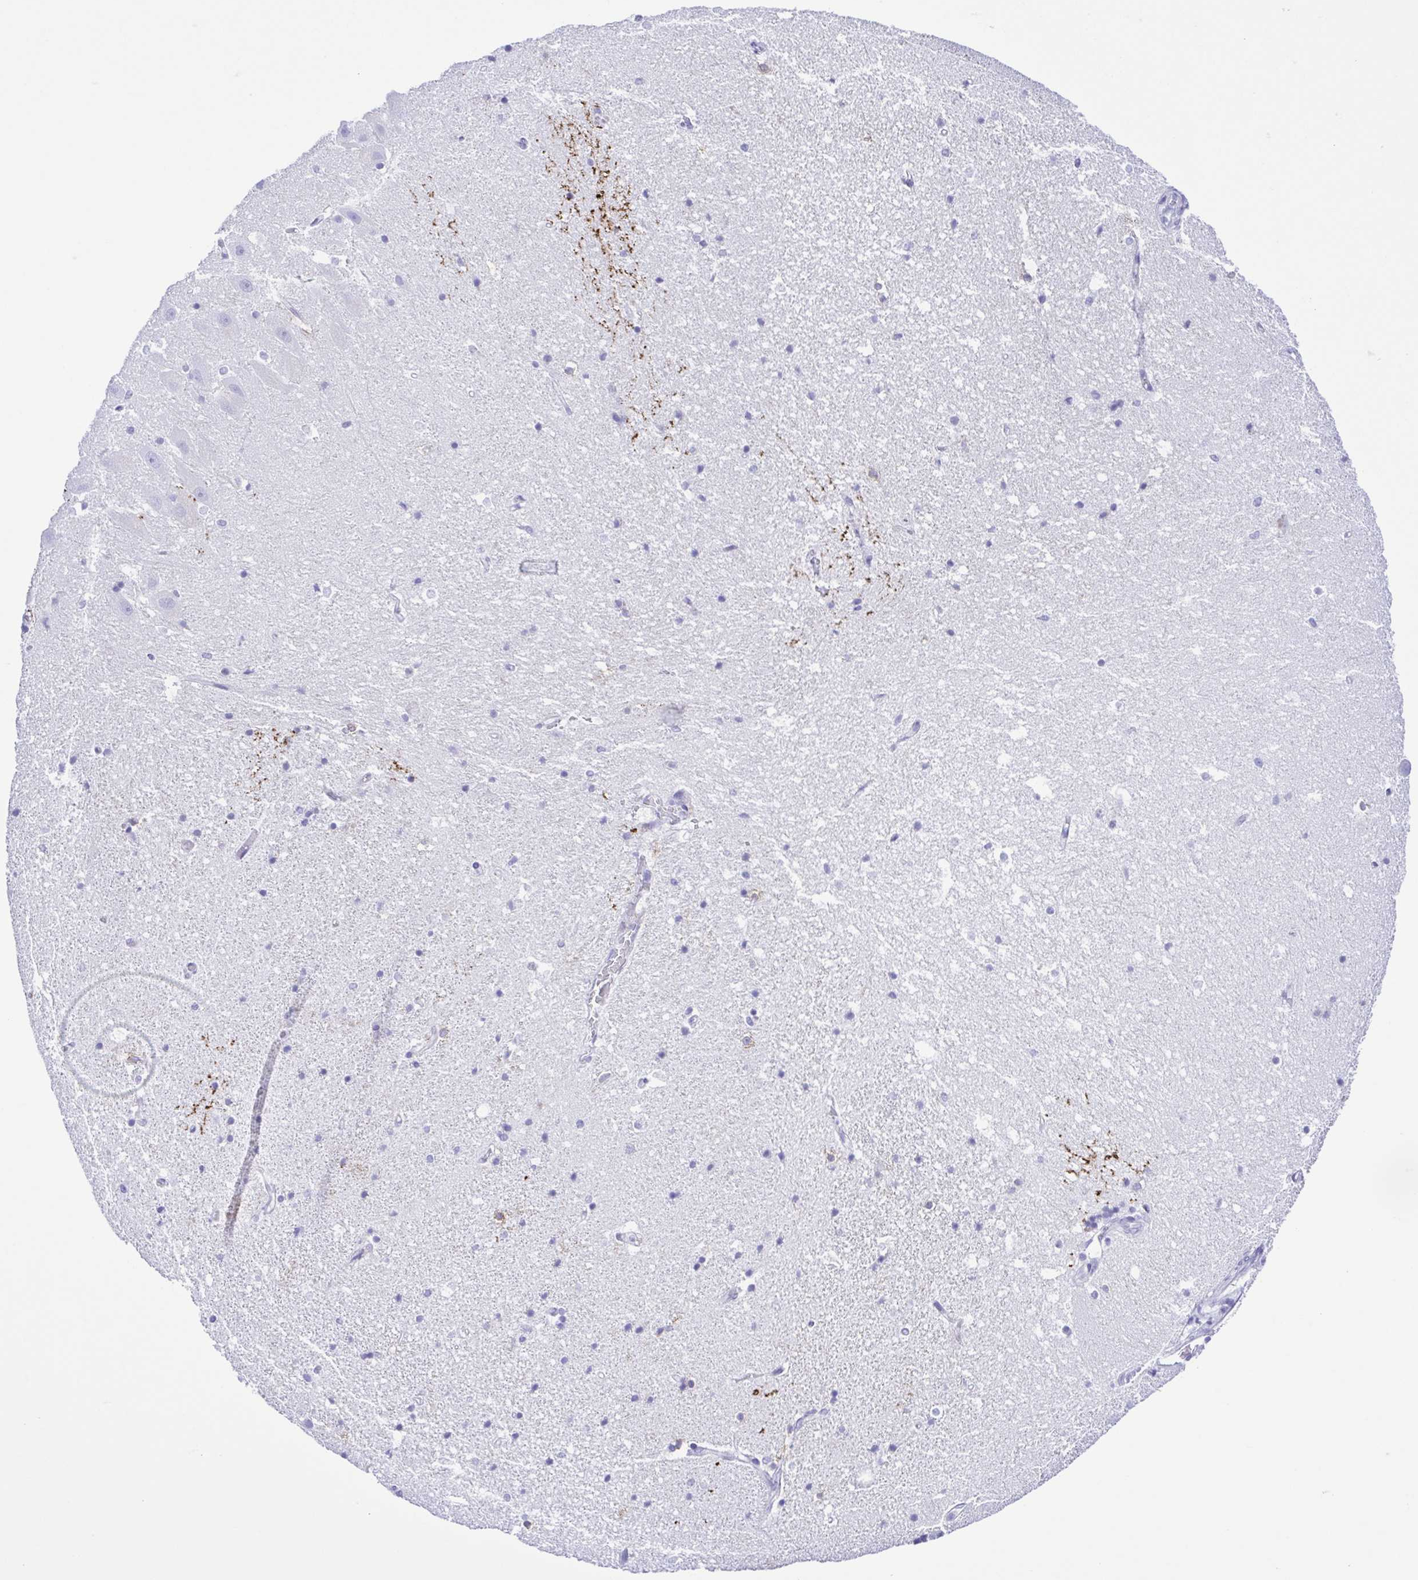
{"staining": {"intensity": "strong", "quantity": "<25%", "location": "cytoplasmic/membranous"}, "tissue": "hippocampus", "cell_type": "Glial cells", "image_type": "normal", "snomed": [{"axis": "morphology", "description": "Normal tissue, NOS"}, {"axis": "topography", "description": "Hippocampus"}], "caption": "Hippocampus stained with DAB immunohistochemistry (IHC) displays medium levels of strong cytoplasmic/membranous positivity in approximately <25% of glial cells. The protein of interest is stained brown, and the nuclei are stained in blue (DAB IHC with brightfield microscopy, high magnification).", "gene": "GPR17", "patient": {"sex": "male", "age": 63}}